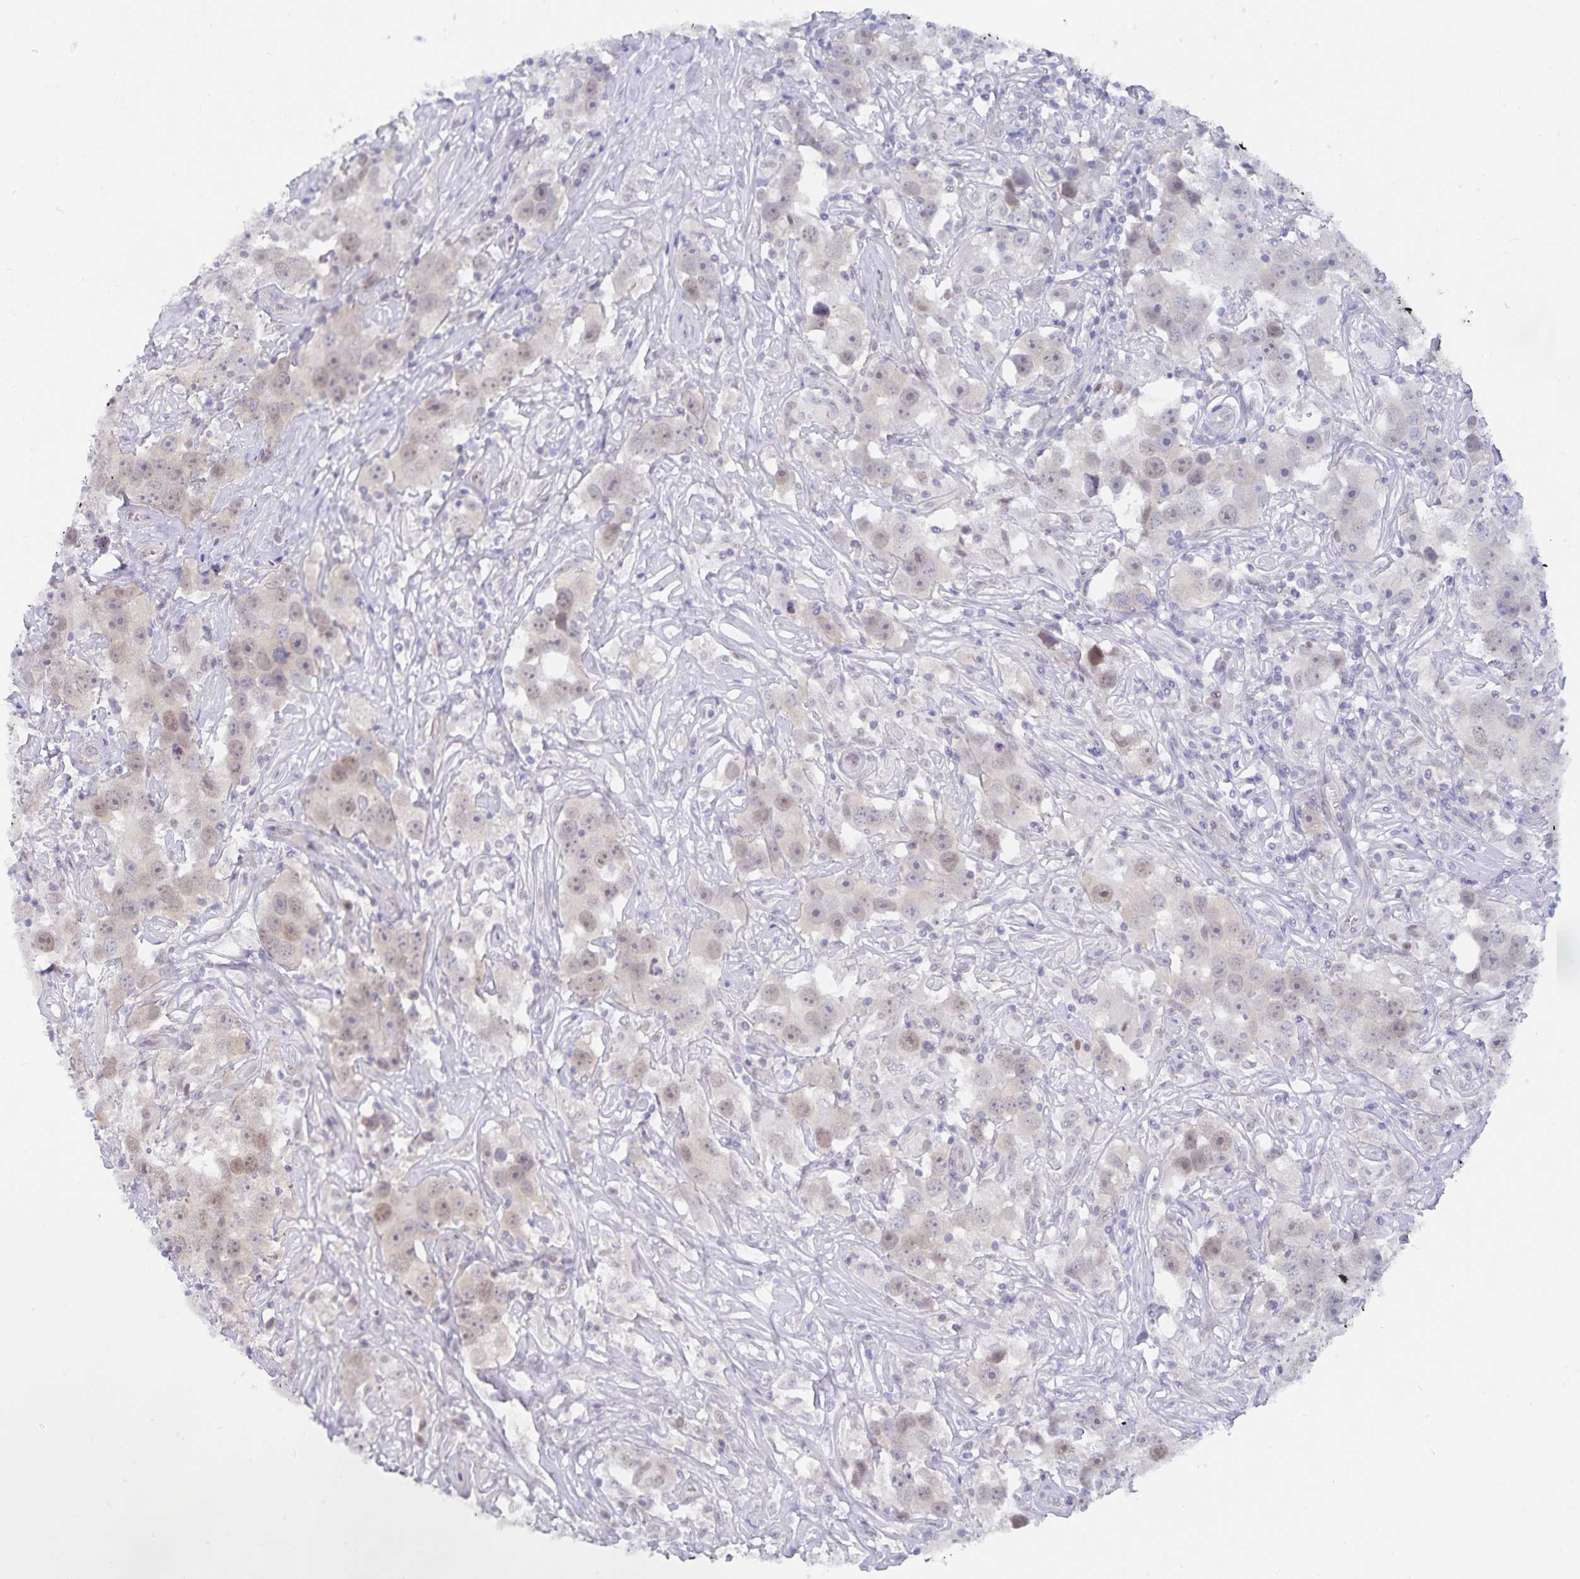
{"staining": {"intensity": "weak", "quantity": "25%-75%", "location": "nuclear"}, "tissue": "testis cancer", "cell_type": "Tumor cells", "image_type": "cancer", "snomed": [{"axis": "morphology", "description": "Seminoma, NOS"}, {"axis": "topography", "description": "Testis"}], "caption": "Tumor cells show low levels of weak nuclear expression in about 25%-75% of cells in human testis cancer (seminoma).", "gene": "BAG6", "patient": {"sex": "male", "age": 49}}